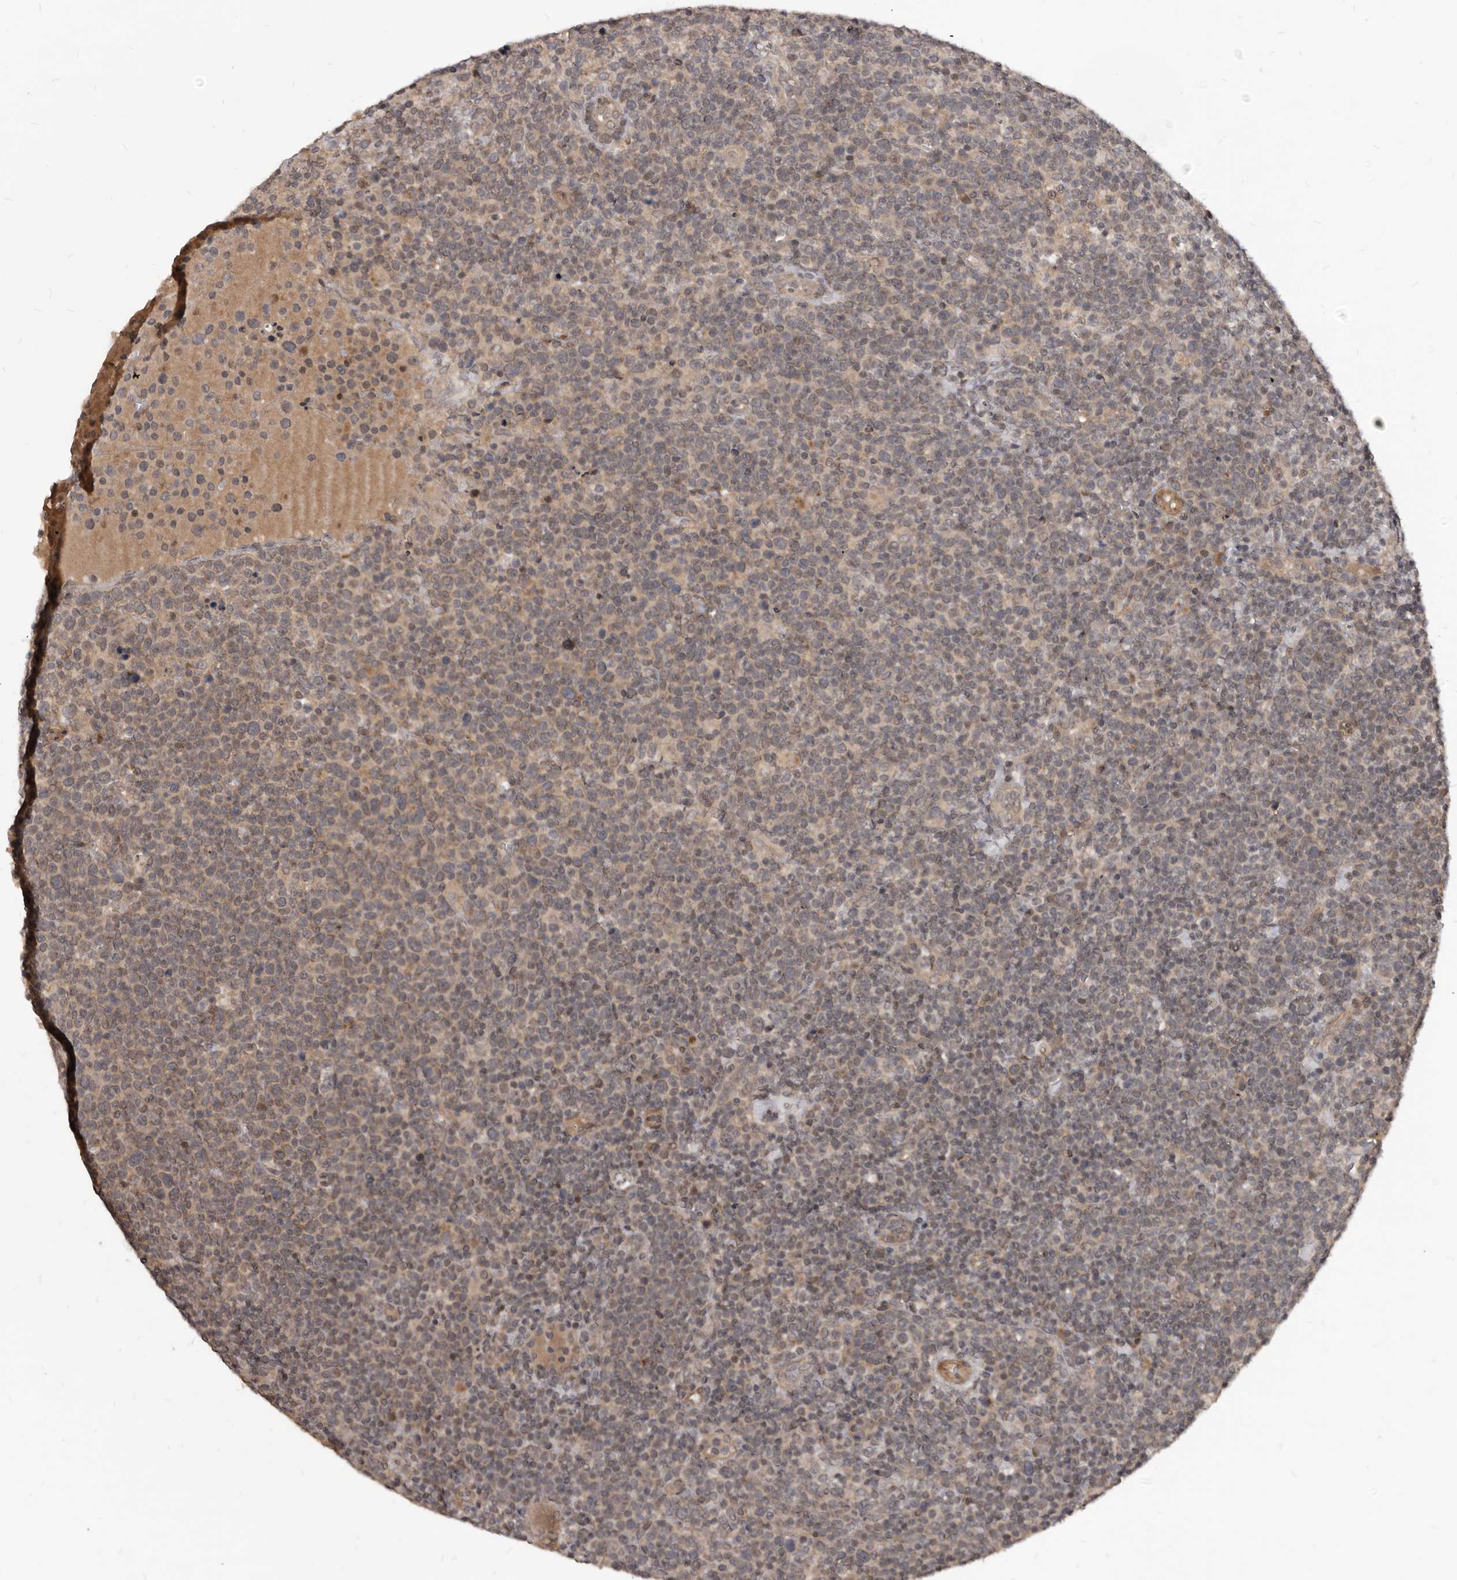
{"staining": {"intensity": "weak", "quantity": ">75%", "location": "cytoplasmic/membranous"}, "tissue": "lymphoma", "cell_type": "Tumor cells", "image_type": "cancer", "snomed": [{"axis": "morphology", "description": "Malignant lymphoma, non-Hodgkin's type, High grade"}, {"axis": "topography", "description": "Lymph node"}], "caption": "Protein expression analysis of lymphoma demonstrates weak cytoplasmic/membranous staining in approximately >75% of tumor cells.", "gene": "GABPB2", "patient": {"sex": "male", "age": 61}}